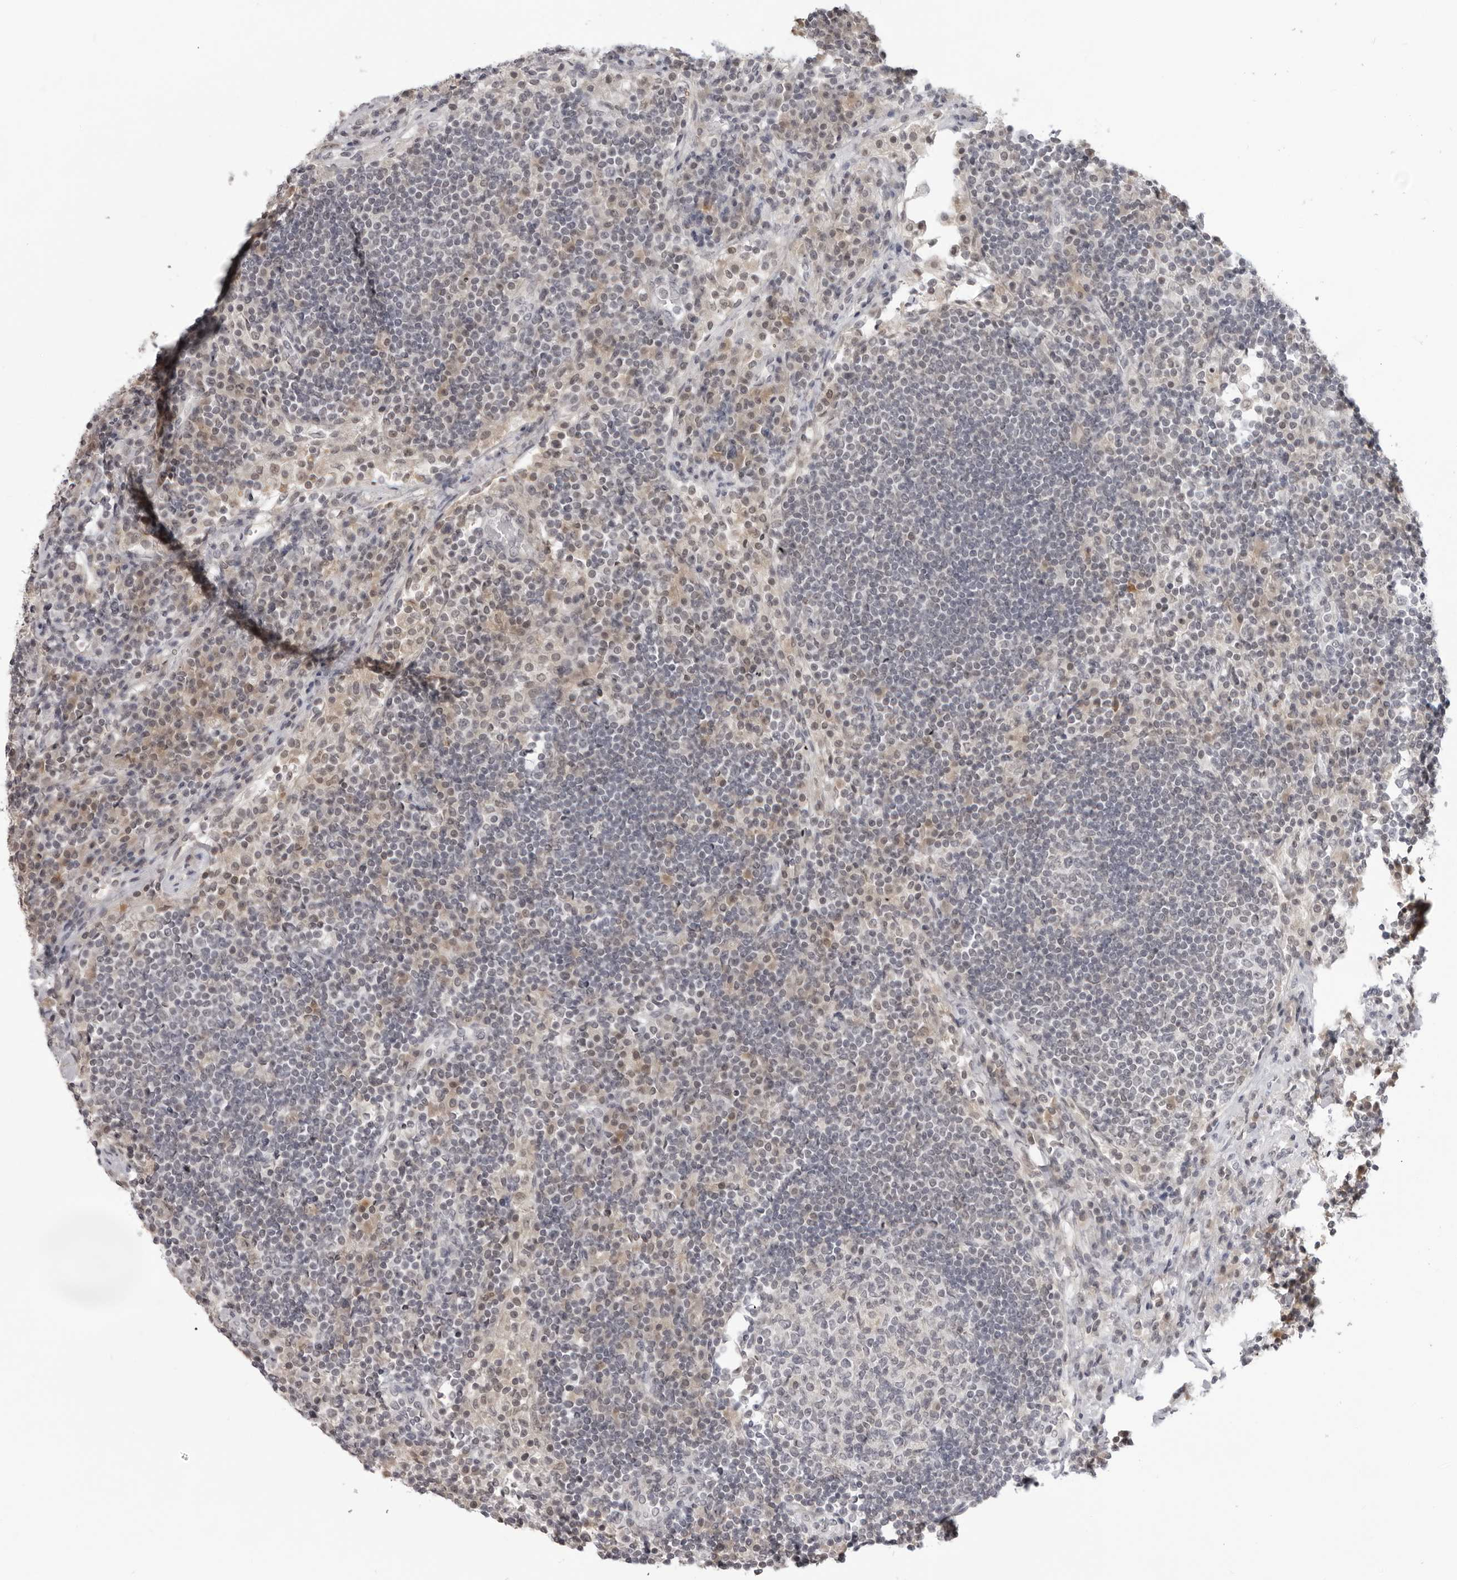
{"staining": {"intensity": "negative", "quantity": "none", "location": "none"}, "tissue": "lymph node", "cell_type": "Germinal center cells", "image_type": "normal", "snomed": [{"axis": "morphology", "description": "Normal tissue, NOS"}, {"axis": "topography", "description": "Lymph node"}], "caption": "This is an immunohistochemistry (IHC) image of normal lymph node. There is no expression in germinal center cells.", "gene": "ACP6", "patient": {"sex": "female", "age": 53}}